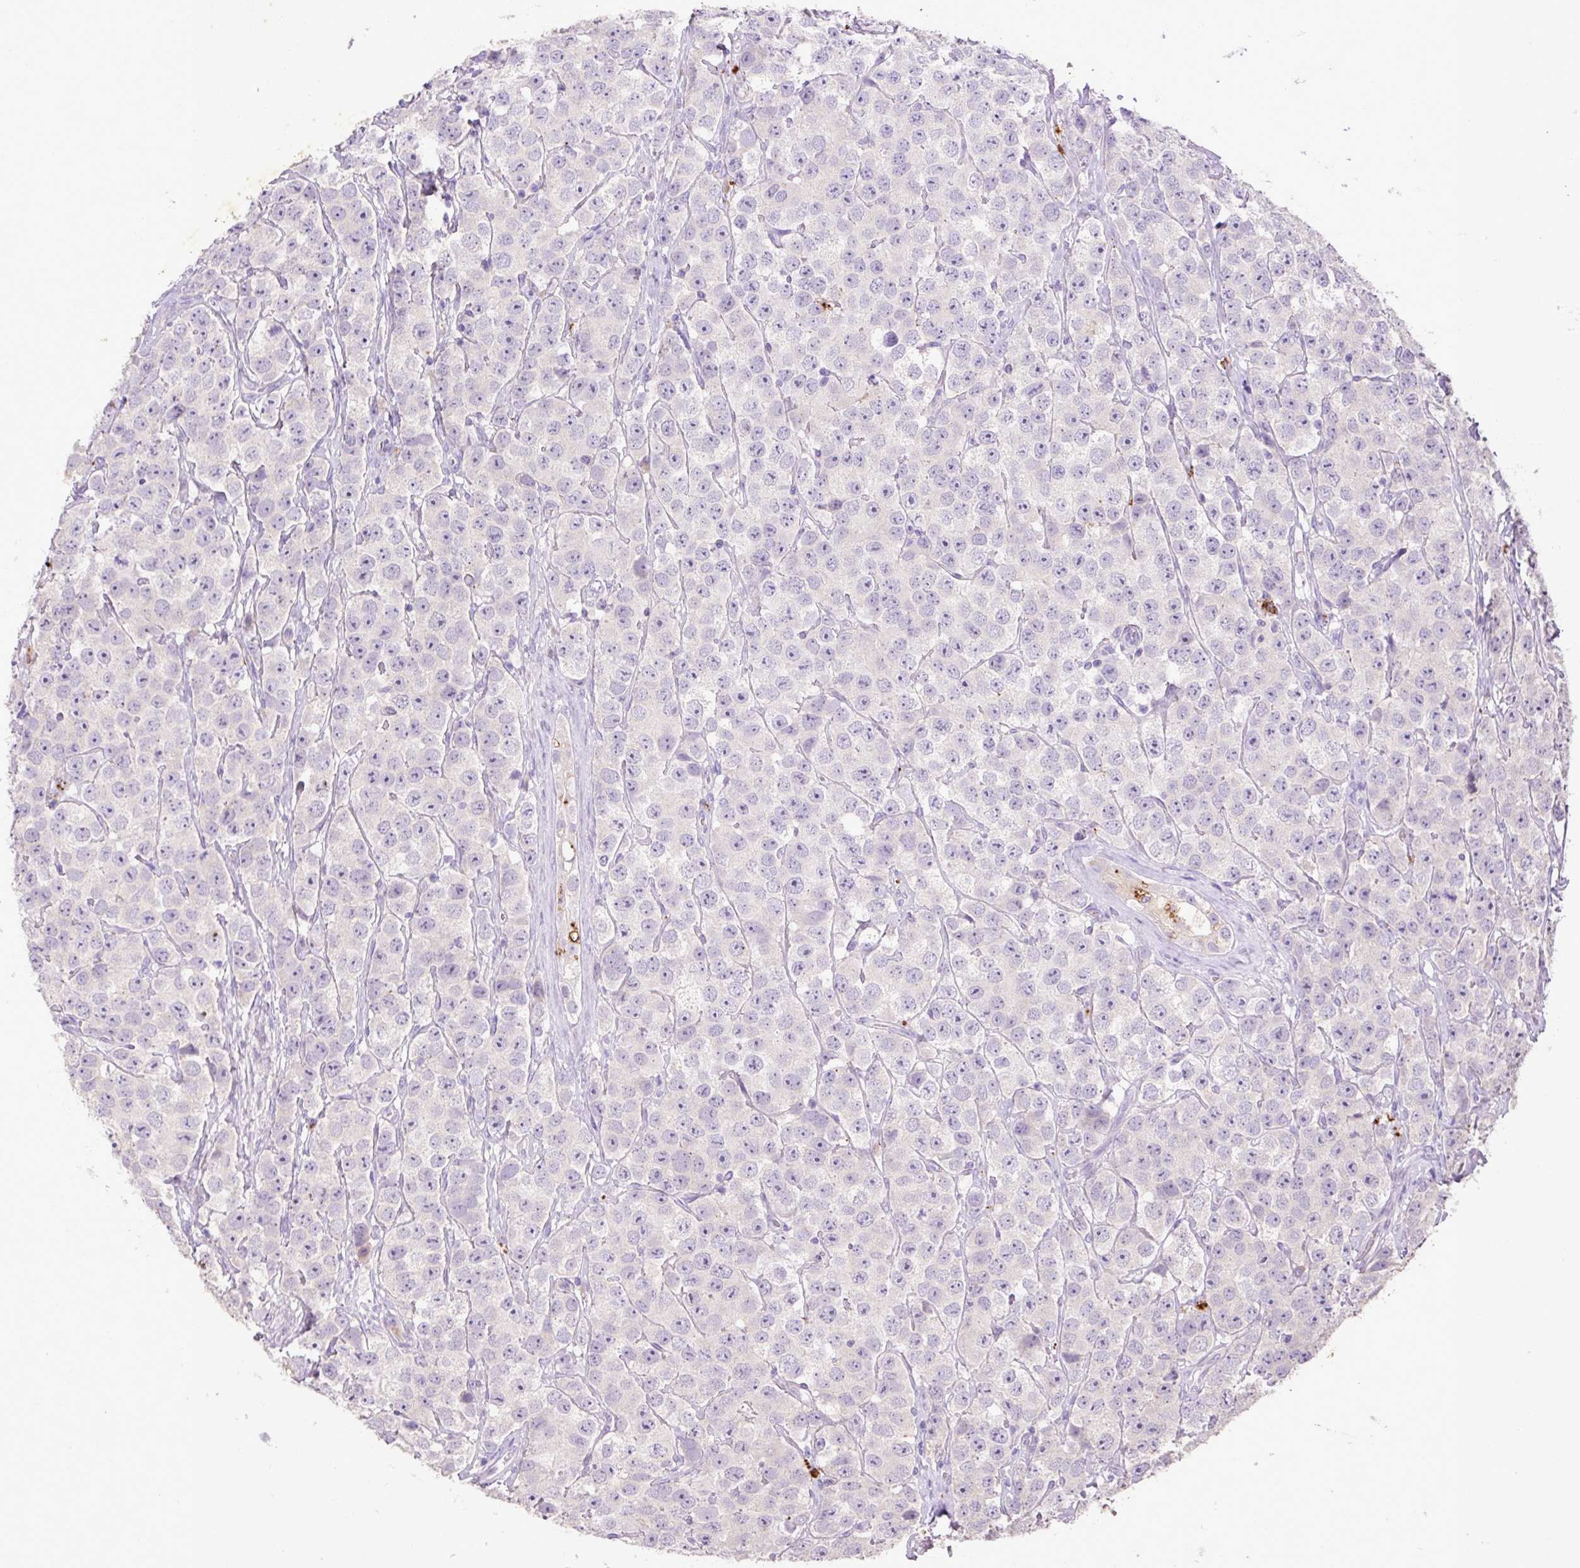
{"staining": {"intensity": "negative", "quantity": "none", "location": "none"}, "tissue": "testis cancer", "cell_type": "Tumor cells", "image_type": "cancer", "snomed": [{"axis": "morphology", "description": "Seminoma, NOS"}, {"axis": "topography", "description": "Testis"}], "caption": "An immunohistochemistry image of testis seminoma is shown. There is no staining in tumor cells of testis seminoma.", "gene": "LRTM2", "patient": {"sex": "male", "age": 28}}